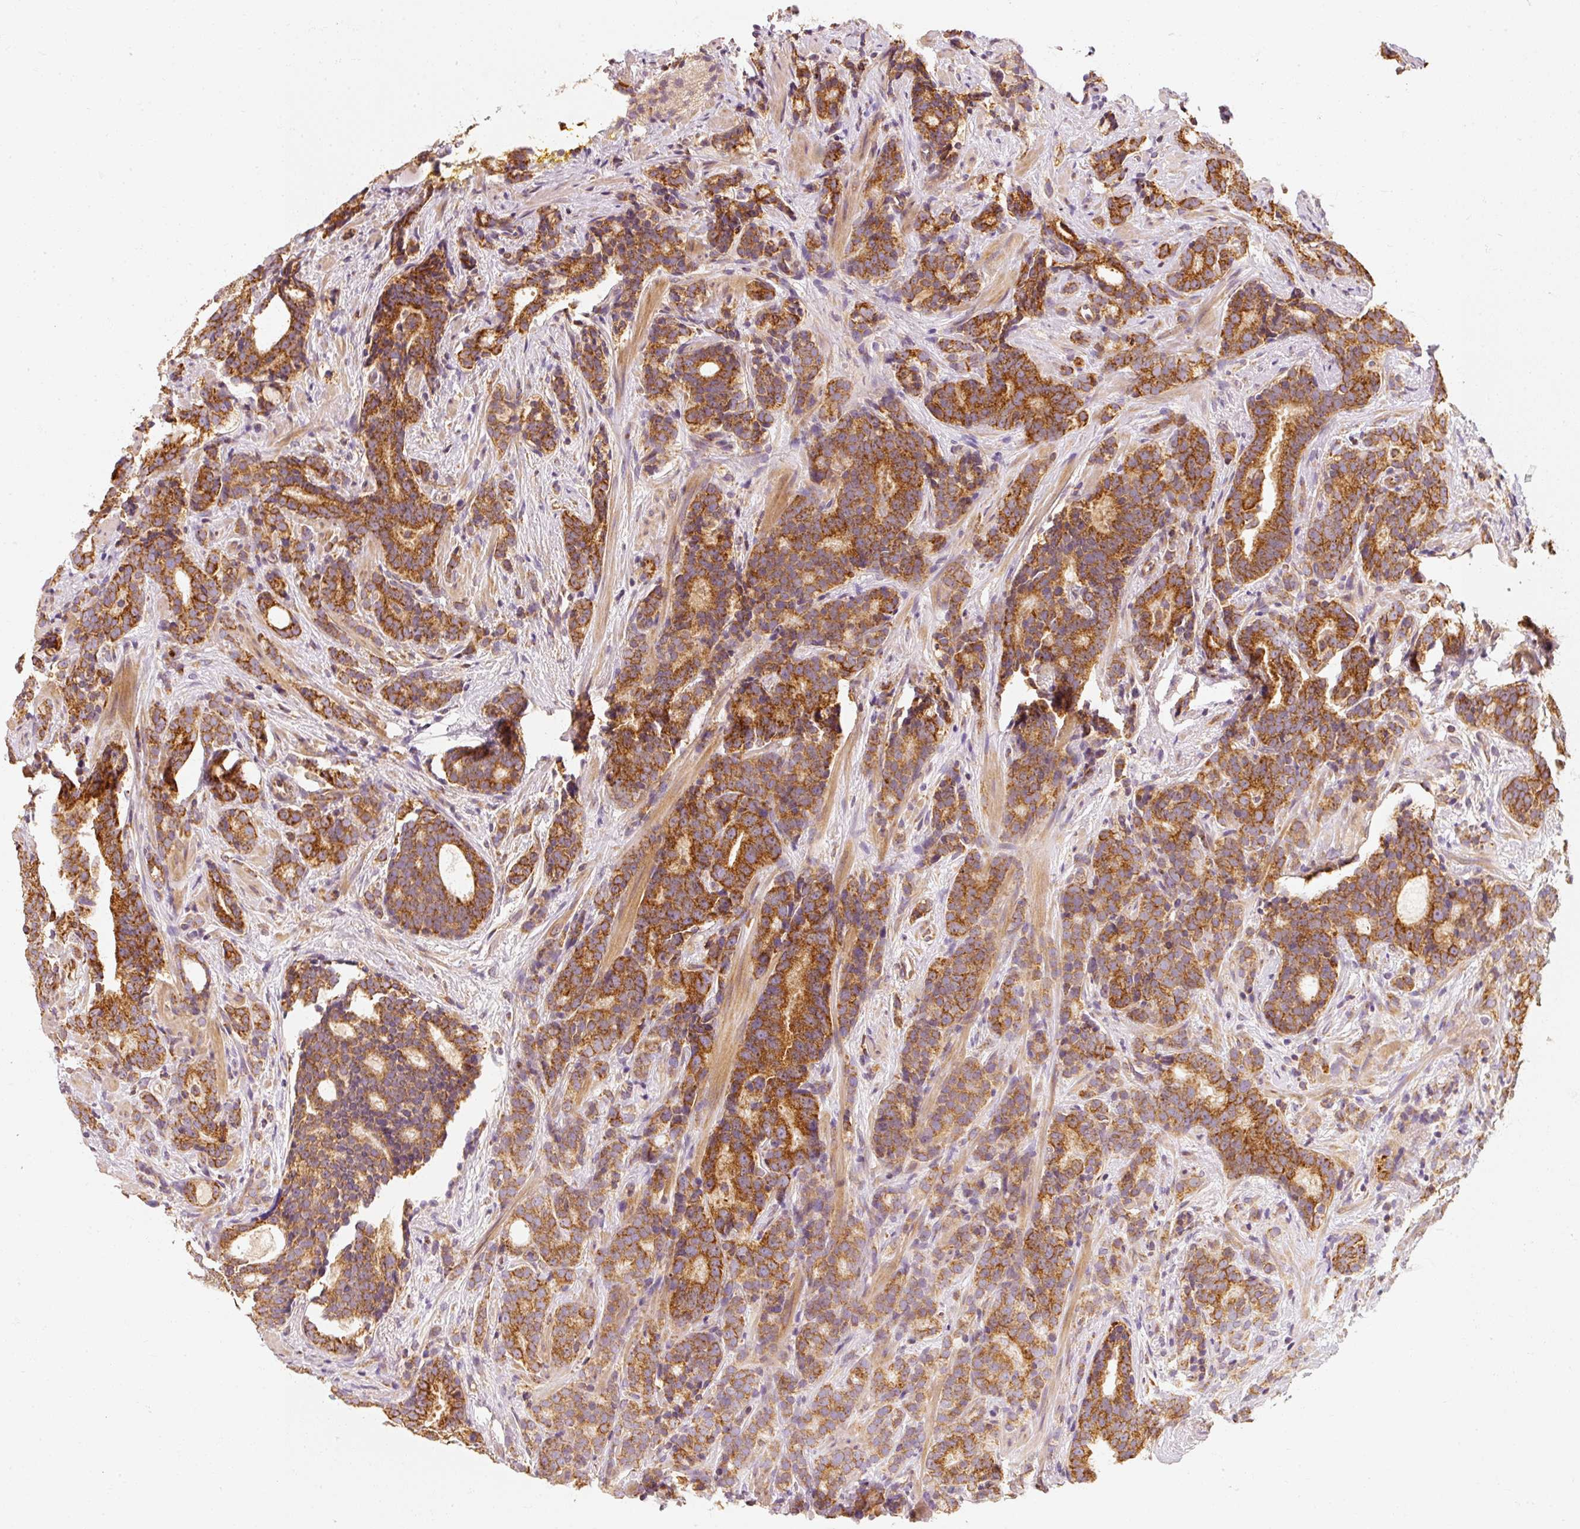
{"staining": {"intensity": "strong", "quantity": ">75%", "location": "cytoplasmic/membranous"}, "tissue": "prostate cancer", "cell_type": "Tumor cells", "image_type": "cancer", "snomed": [{"axis": "morphology", "description": "Adenocarcinoma, High grade"}, {"axis": "topography", "description": "Prostate"}], "caption": "Brown immunohistochemical staining in prostate adenocarcinoma (high-grade) demonstrates strong cytoplasmic/membranous positivity in about >75% of tumor cells.", "gene": "TOMM40", "patient": {"sex": "male", "age": 64}}